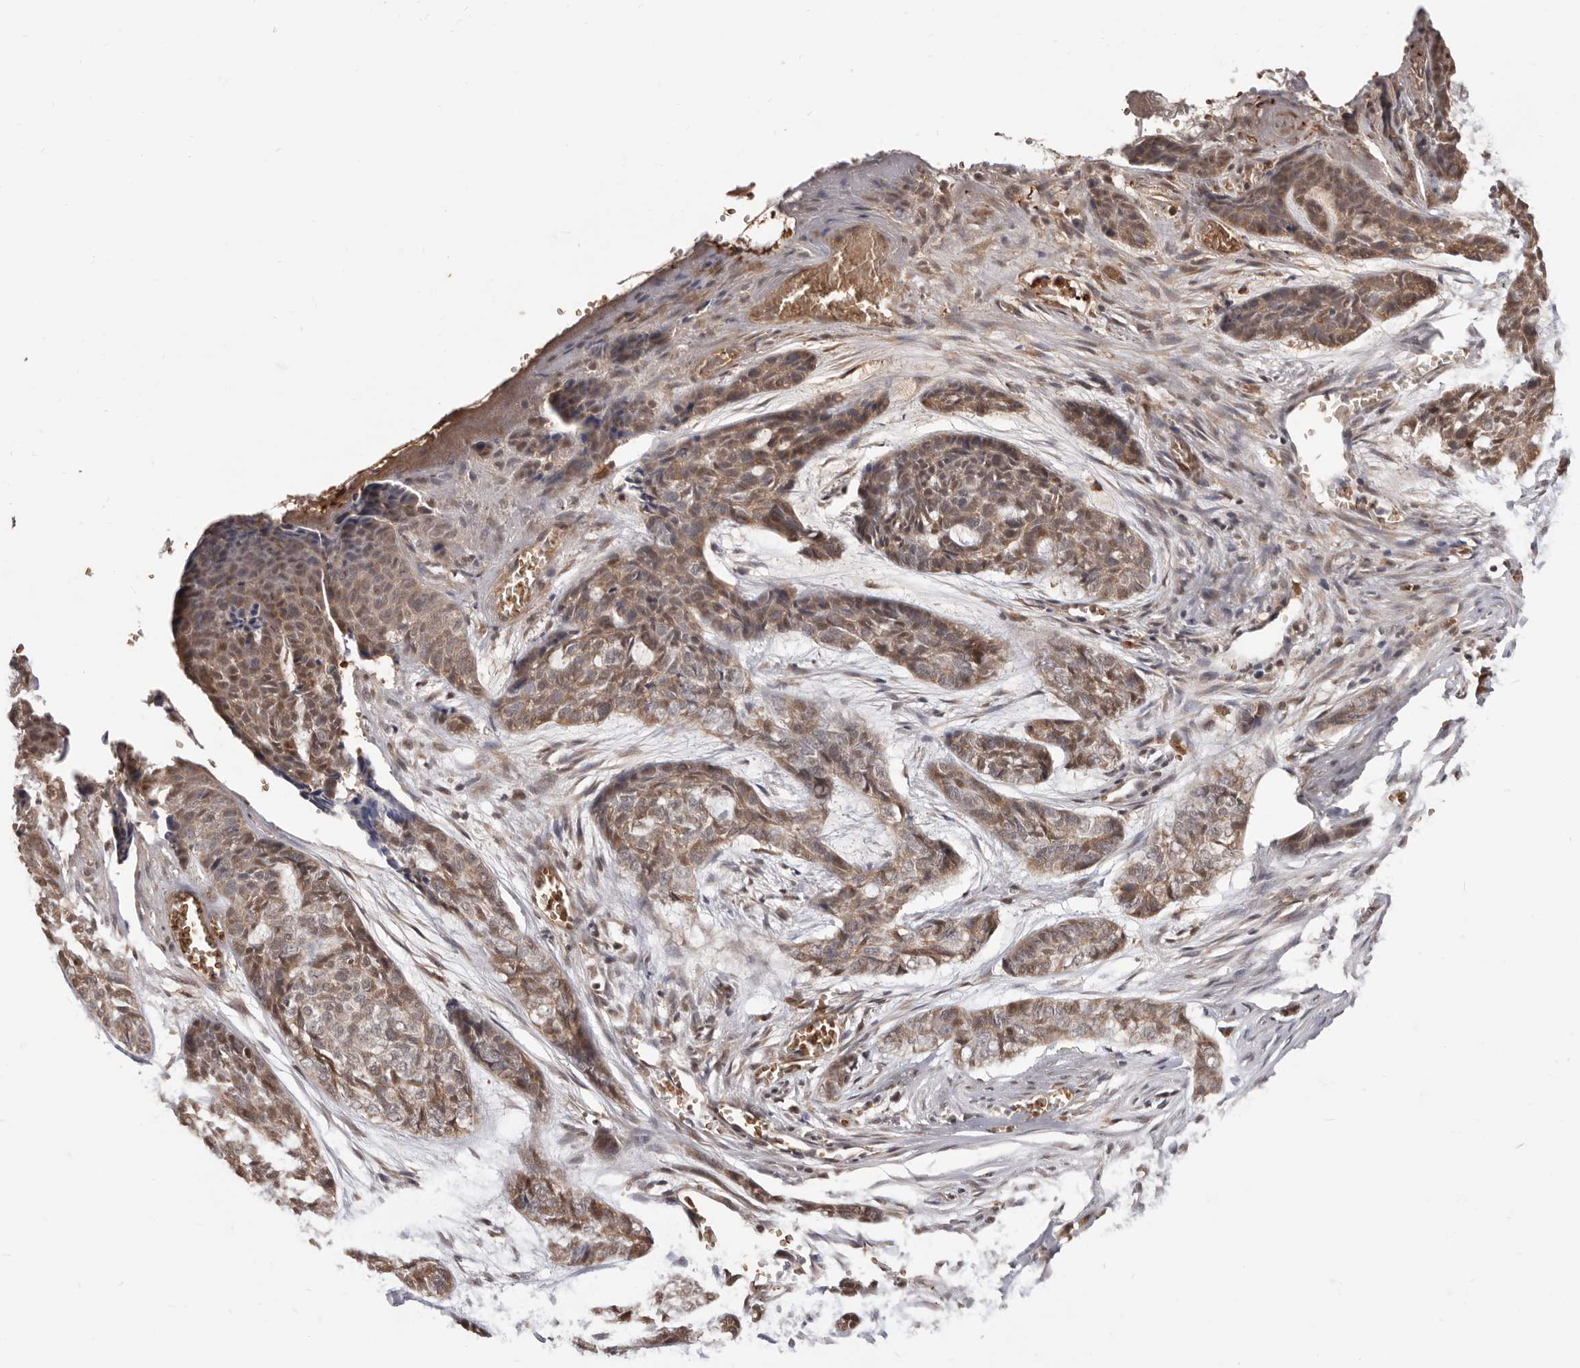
{"staining": {"intensity": "weak", "quantity": ">75%", "location": "cytoplasmic/membranous"}, "tissue": "skin cancer", "cell_type": "Tumor cells", "image_type": "cancer", "snomed": [{"axis": "morphology", "description": "Basal cell carcinoma"}, {"axis": "topography", "description": "Skin"}], "caption": "The immunohistochemical stain highlights weak cytoplasmic/membranous positivity in tumor cells of skin cancer (basal cell carcinoma) tissue.", "gene": "NCOA3", "patient": {"sex": "female", "age": 64}}